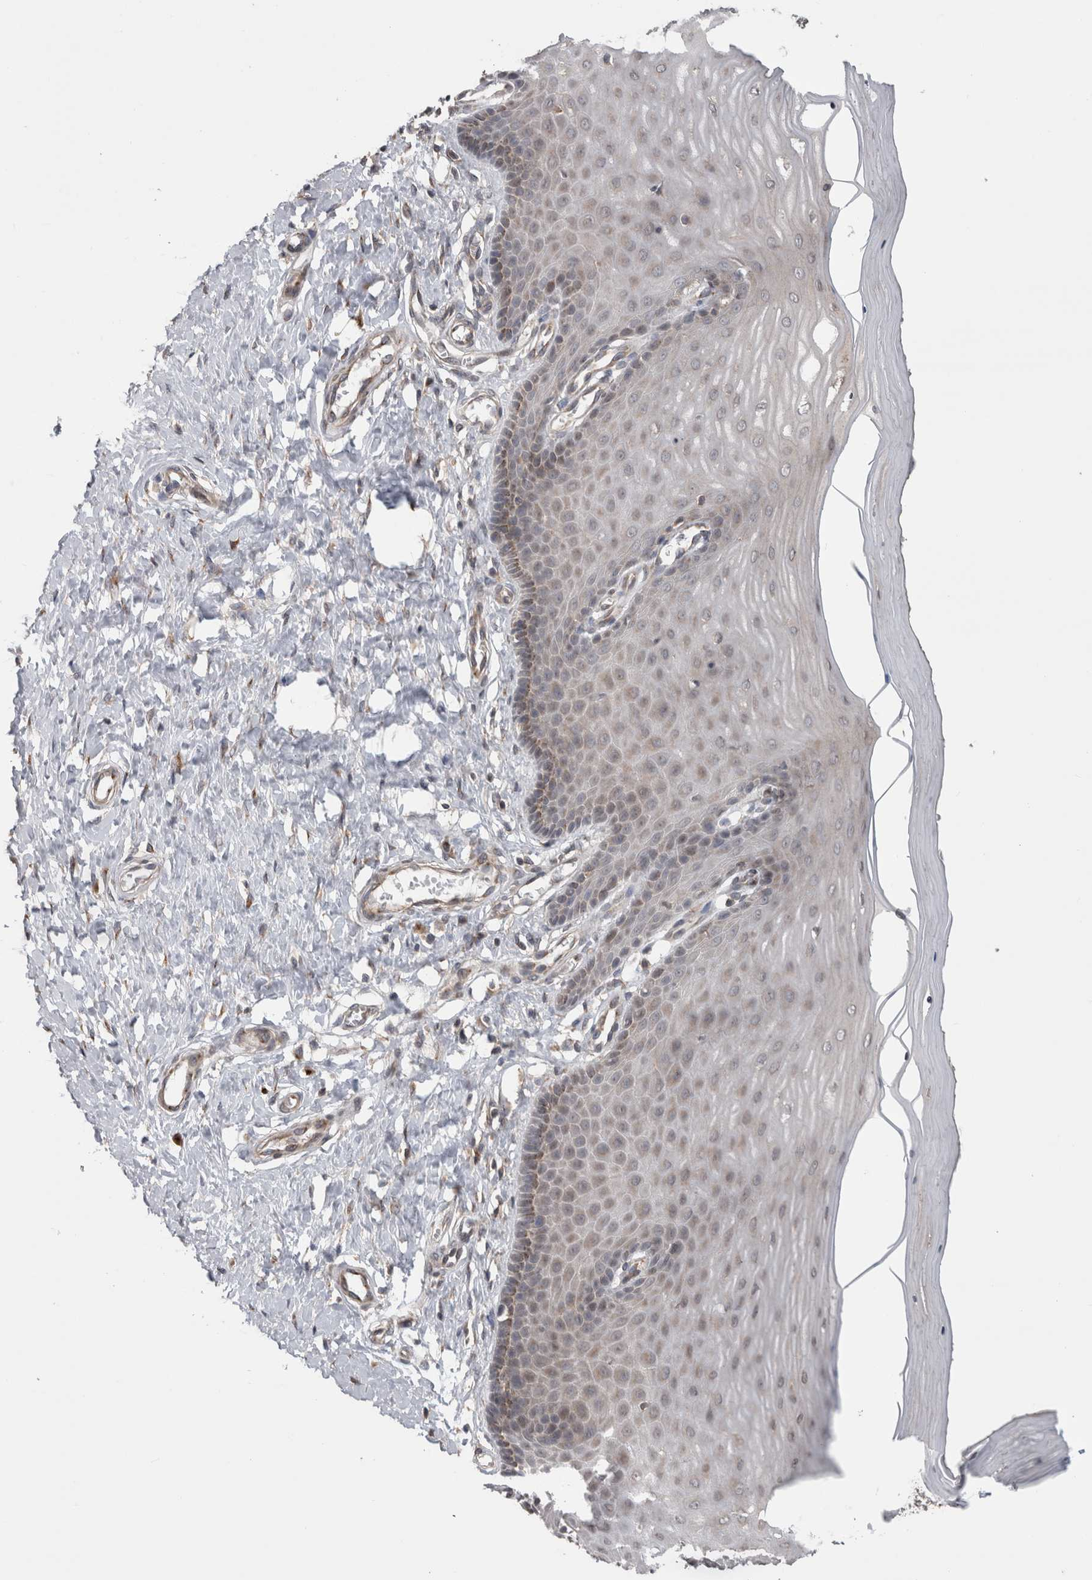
{"staining": {"intensity": "moderate", "quantity": "<25%", "location": "cytoplasmic/membranous"}, "tissue": "cervix", "cell_type": "Squamous epithelial cells", "image_type": "normal", "snomed": [{"axis": "morphology", "description": "Normal tissue, NOS"}, {"axis": "topography", "description": "Cervix"}], "caption": "Brown immunohistochemical staining in unremarkable human cervix reveals moderate cytoplasmic/membranous staining in about <25% of squamous epithelial cells.", "gene": "TRIM5", "patient": {"sex": "female", "age": 55}}